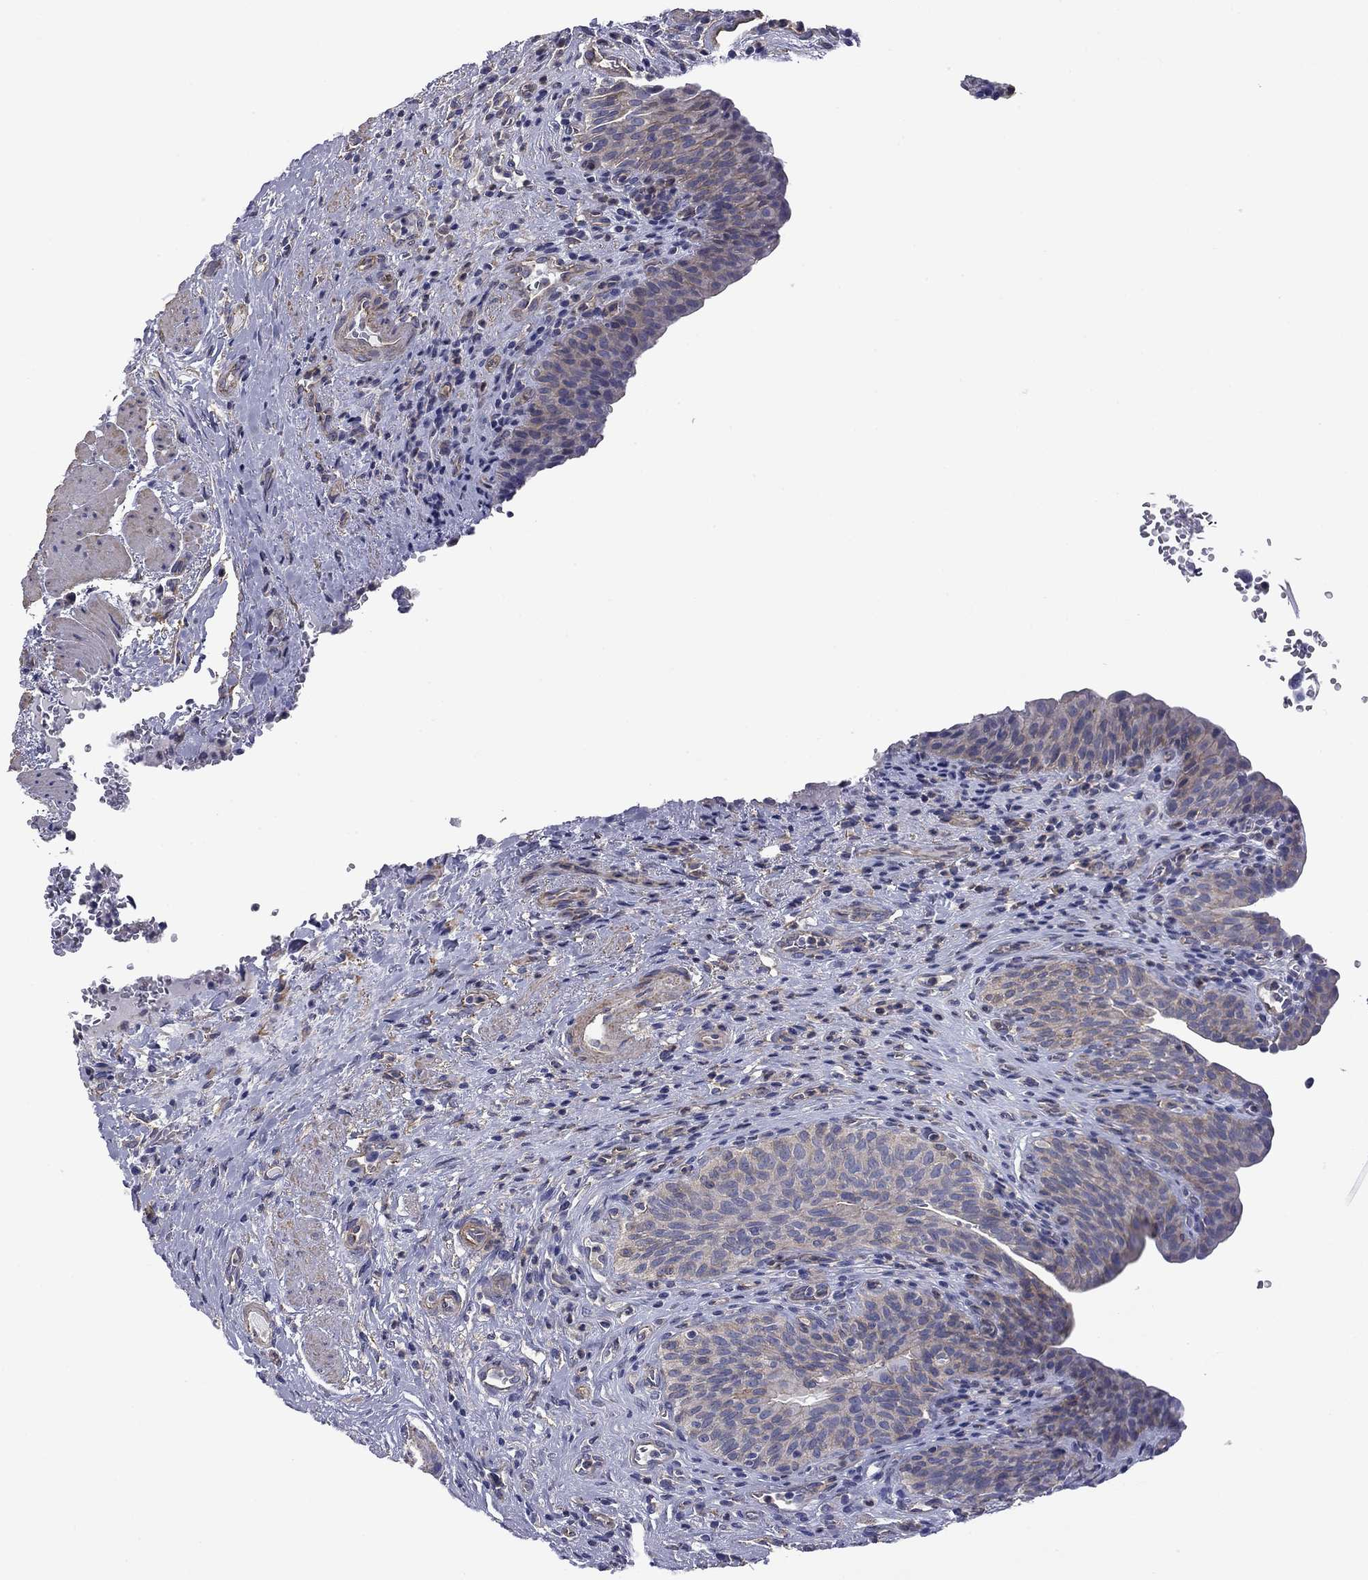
{"staining": {"intensity": "negative", "quantity": "none", "location": "none"}, "tissue": "urinary bladder", "cell_type": "Urothelial cells", "image_type": "normal", "snomed": [{"axis": "morphology", "description": "Normal tissue, NOS"}, {"axis": "topography", "description": "Urinary bladder"}], "caption": "Normal urinary bladder was stained to show a protein in brown. There is no significant staining in urothelial cells. (Stains: DAB (3,3'-diaminobenzidine) immunohistochemistry (IHC) with hematoxylin counter stain, Microscopy: brightfield microscopy at high magnification).", "gene": "TCHH", "patient": {"sex": "male", "age": 66}}